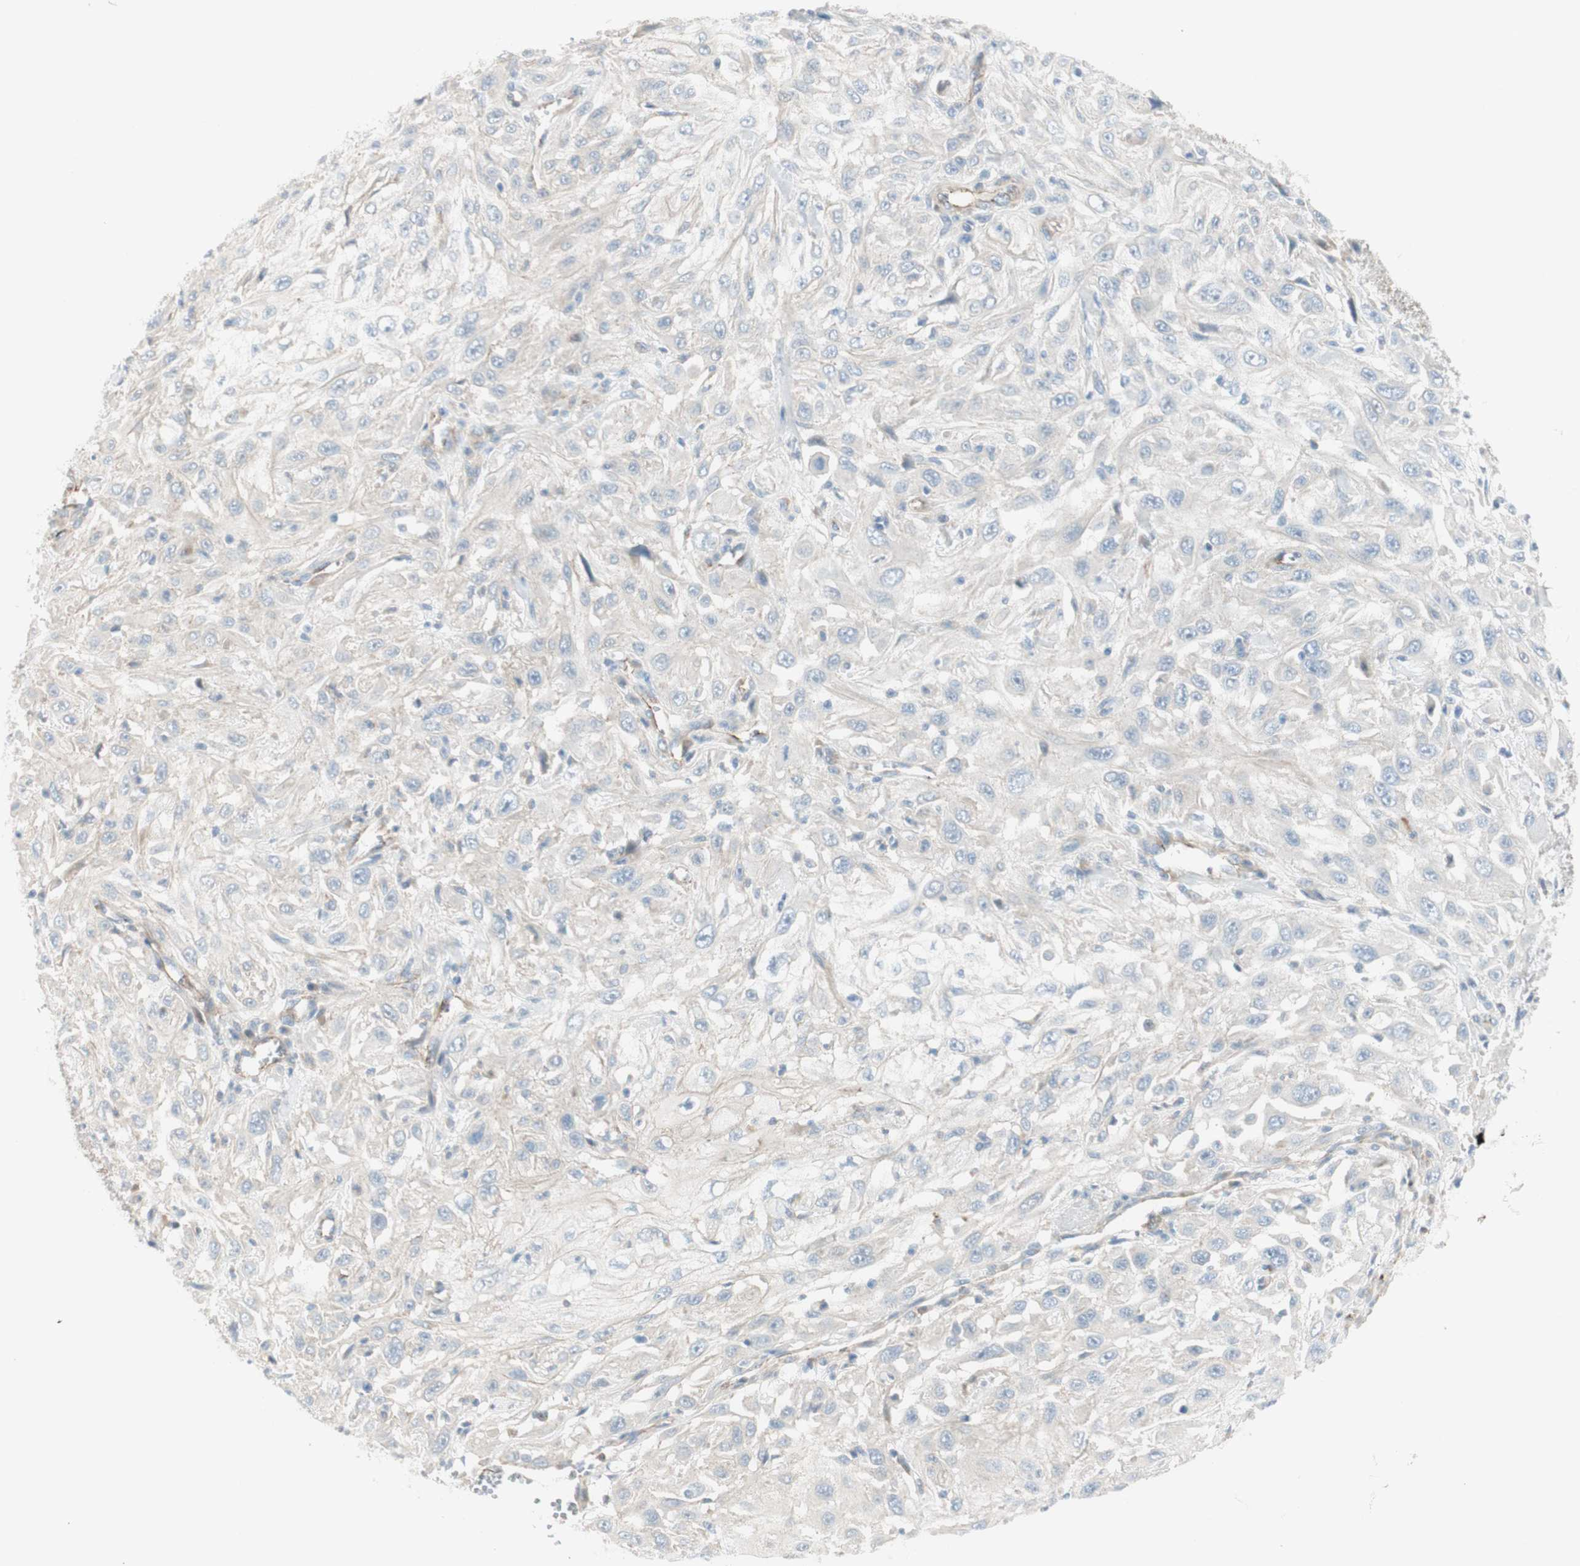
{"staining": {"intensity": "negative", "quantity": "none", "location": "none"}, "tissue": "skin cancer", "cell_type": "Tumor cells", "image_type": "cancer", "snomed": [{"axis": "morphology", "description": "Squamous cell carcinoma, NOS"}, {"axis": "topography", "description": "Skin"}], "caption": "This is an IHC micrograph of skin cancer (squamous cell carcinoma). There is no expression in tumor cells.", "gene": "TJP1", "patient": {"sex": "male", "age": 75}}